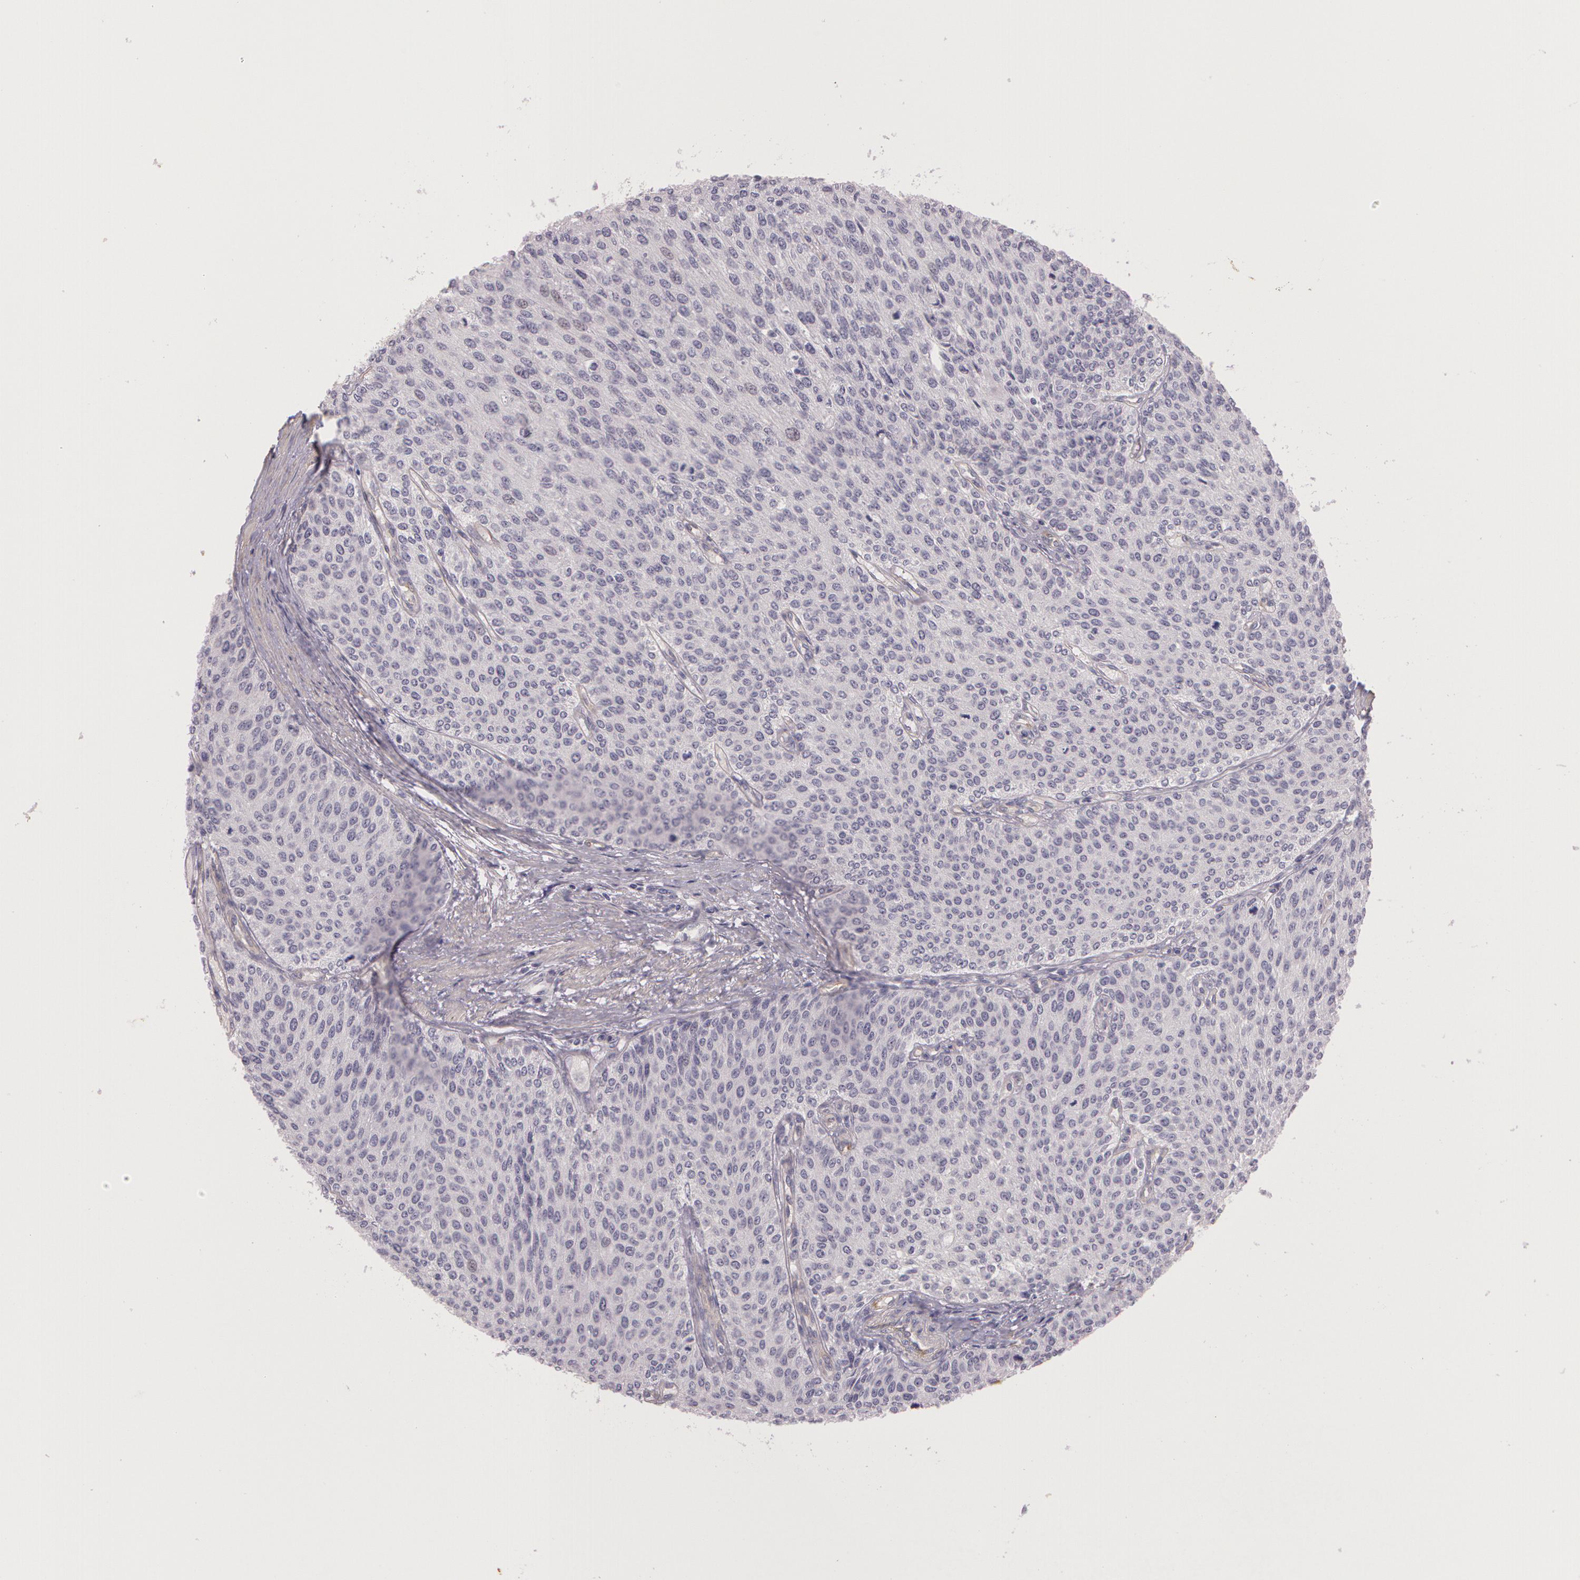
{"staining": {"intensity": "negative", "quantity": "none", "location": "none"}, "tissue": "urothelial cancer", "cell_type": "Tumor cells", "image_type": "cancer", "snomed": [{"axis": "morphology", "description": "Urothelial carcinoma, Low grade"}, {"axis": "topography", "description": "Urinary bladder"}], "caption": "High power microscopy histopathology image of an immunohistochemistry micrograph of urothelial cancer, revealing no significant positivity in tumor cells.", "gene": "G2E3", "patient": {"sex": "female", "age": 73}}